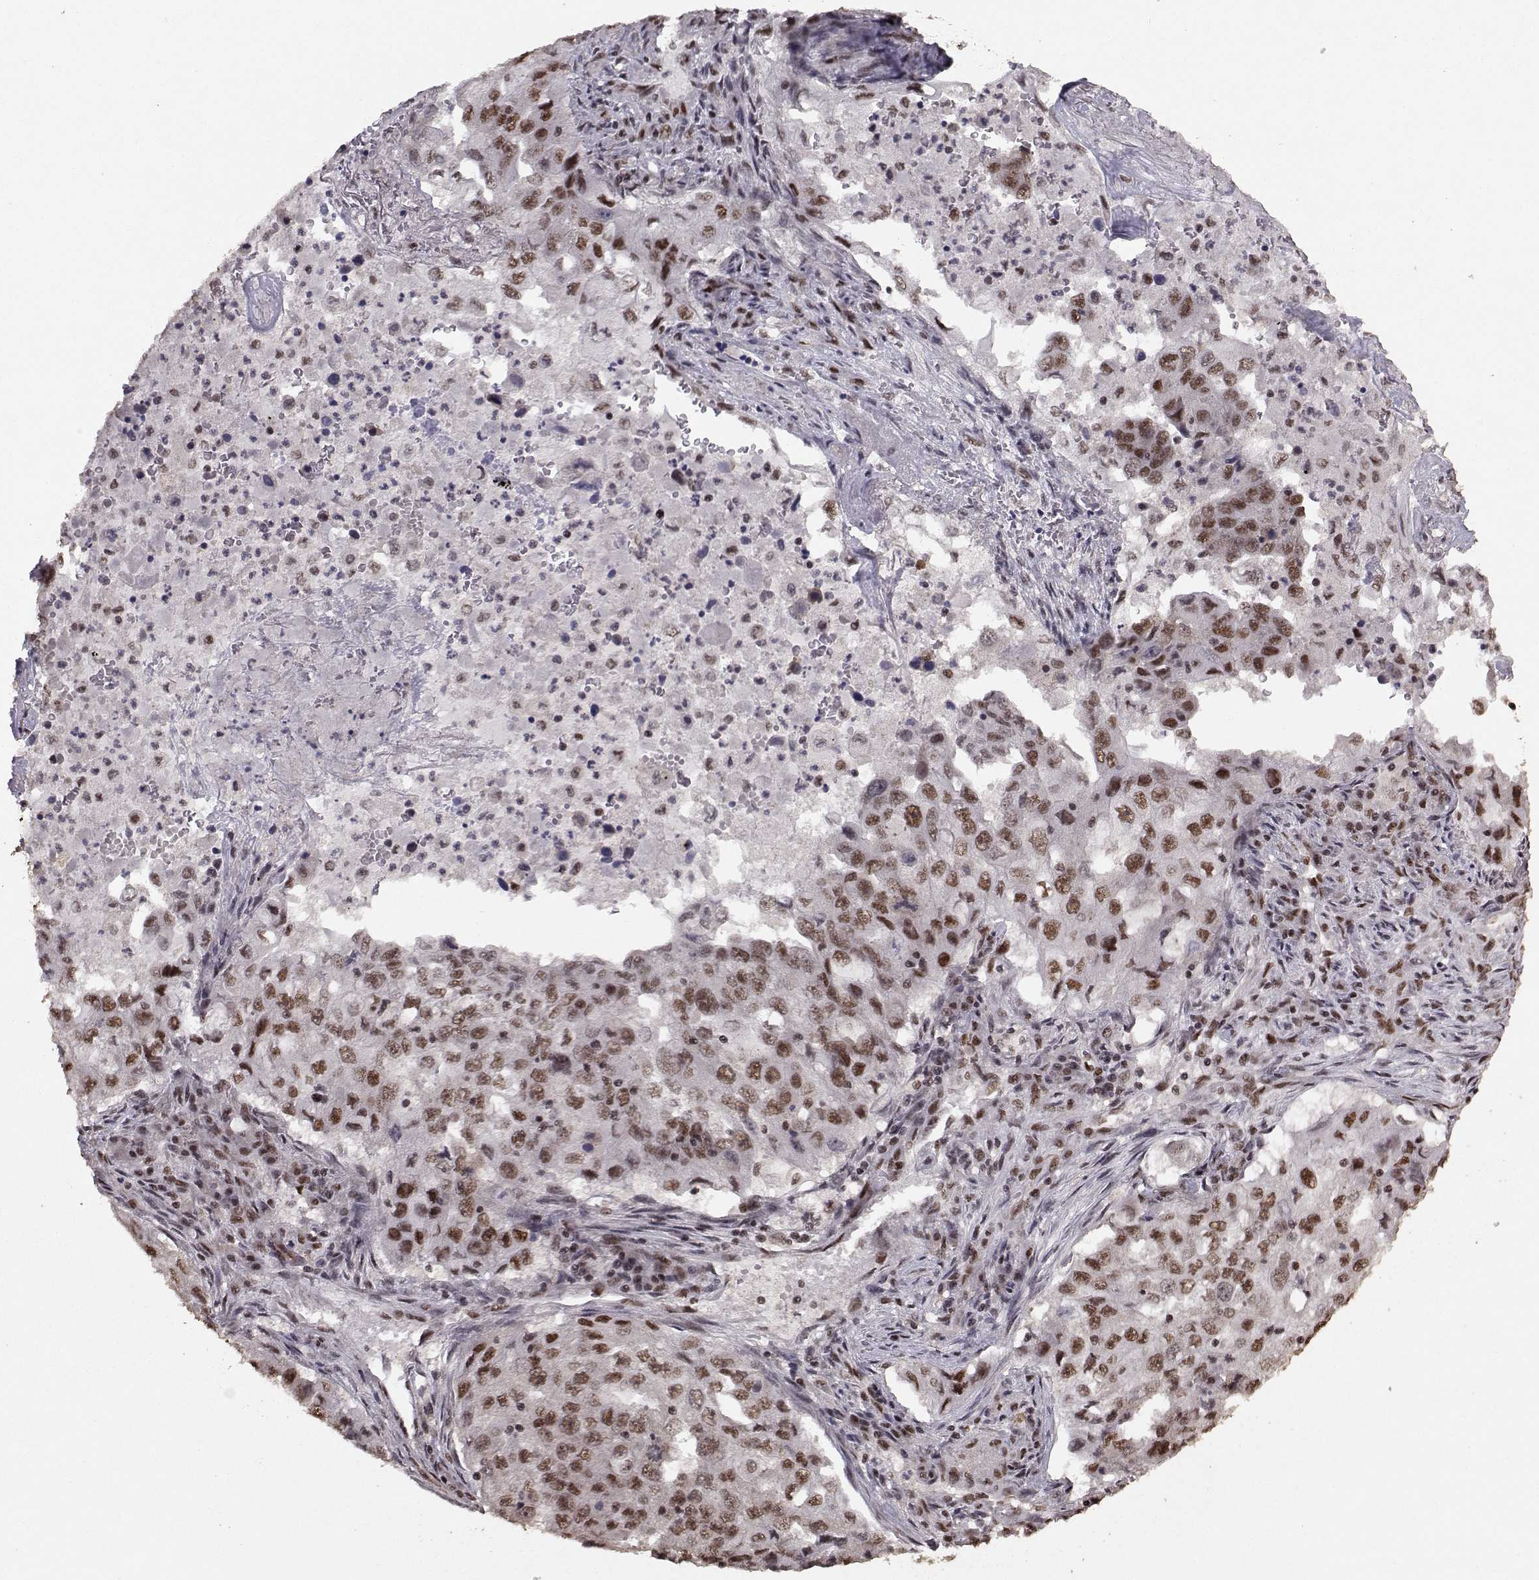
{"staining": {"intensity": "strong", "quantity": "25%-75%", "location": "nuclear"}, "tissue": "lung cancer", "cell_type": "Tumor cells", "image_type": "cancer", "snomed": [{"axis": "morphology", "description": "Adenocarcinoma, NOS"}, {"axis": "topography", "description": "Lung"}], "caption": "Protein analysis of lung cancer tissue displays strong nuclear positivity in approximately 25%-75% of tumor cells.", "gene": "SF1", "patient": {"sex": "female", "age": 61}}